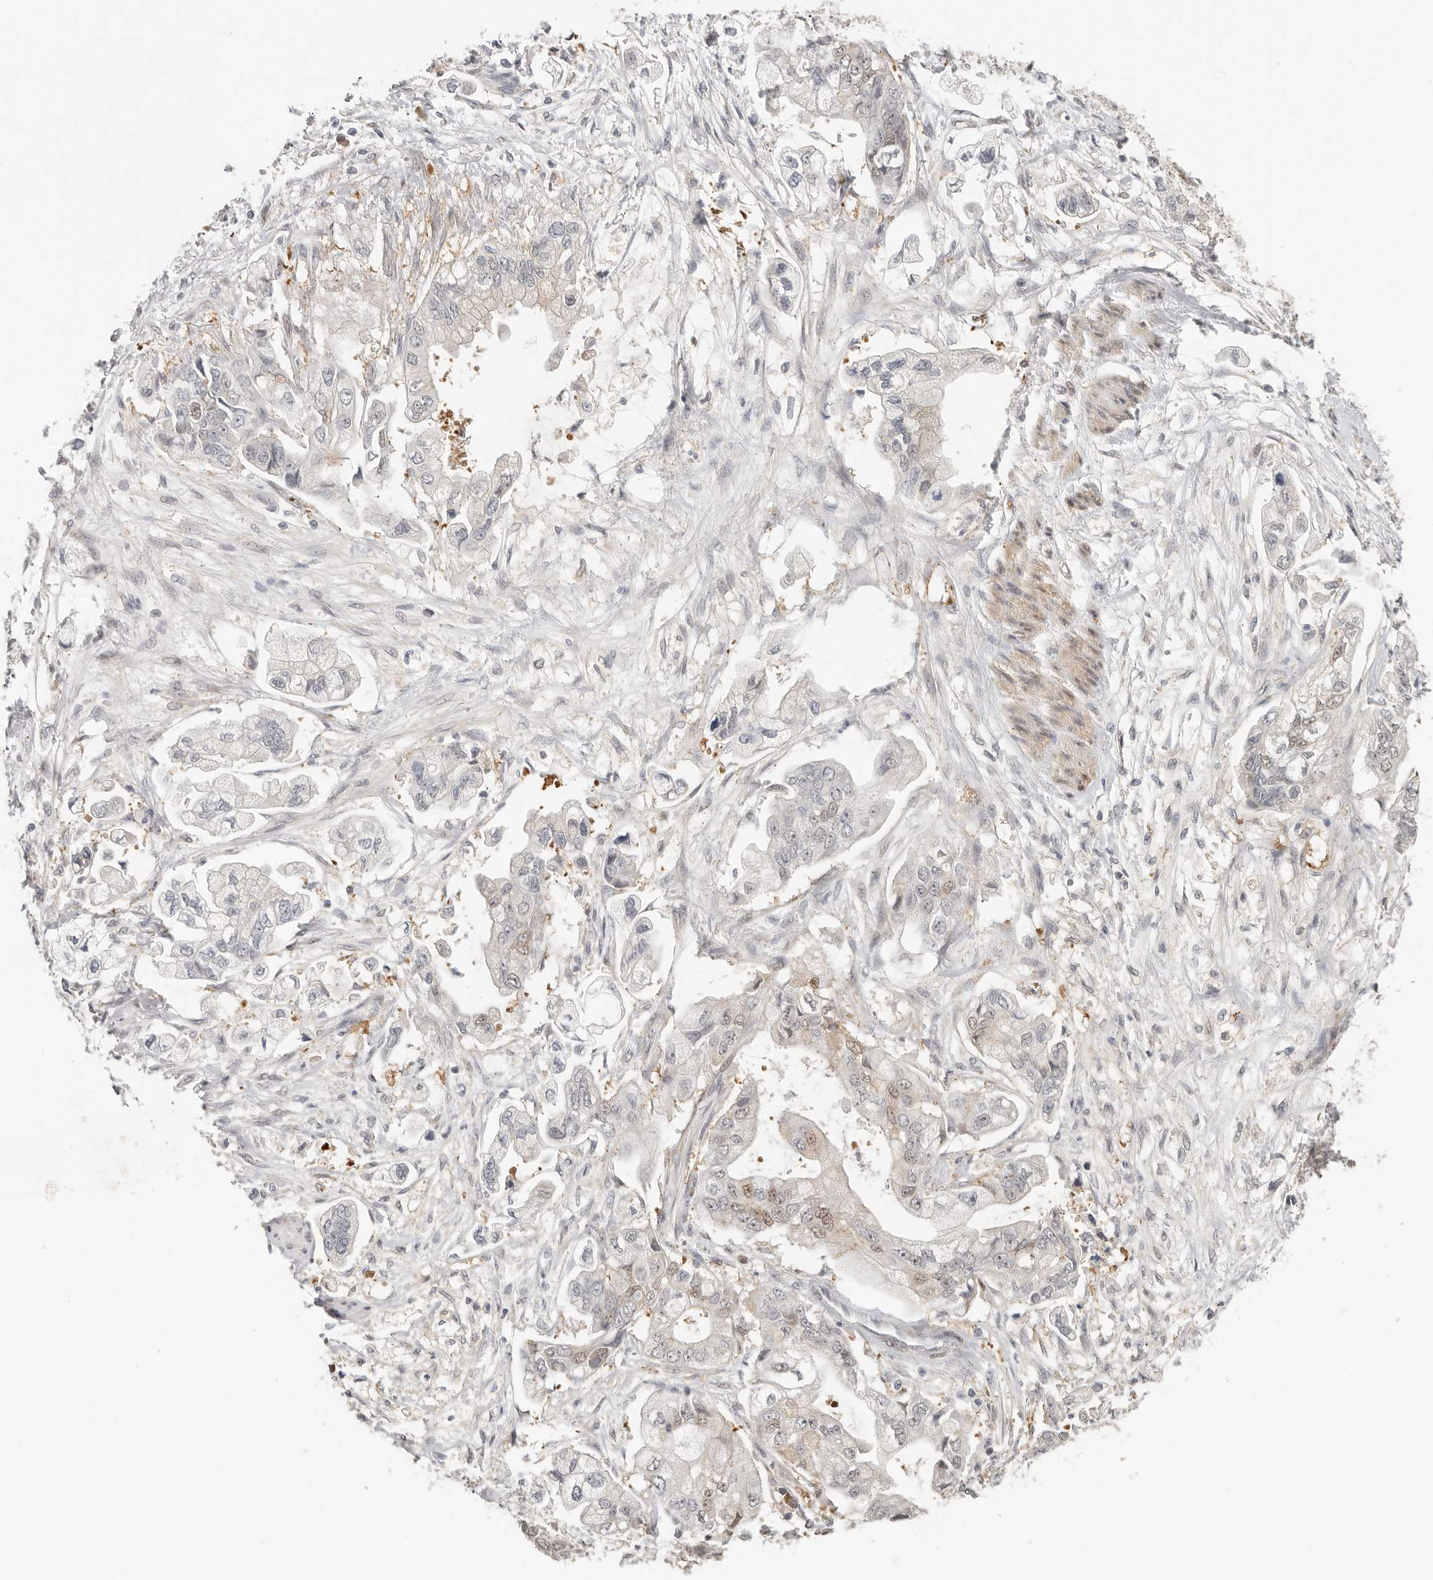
{"staining": {"intensity": "weak", "quantity": "<25%", "location": "nuclear"}, "tissue": "stomach cancer", "cell_type": "Tumor cells", "image_type": "cancer", "snomed": [{"axis": "morphology", "description": "Adenocarcinoma, NOS"}, {"axis": "topography", "description": "Stomach"}], "caption": "This is an immunohistochemistry micrograph of human stomach adenocarcinoma. There is no staining in tumor cells.", "gene": "LARP7", "patient": {"sex": "male", "age": 62}}